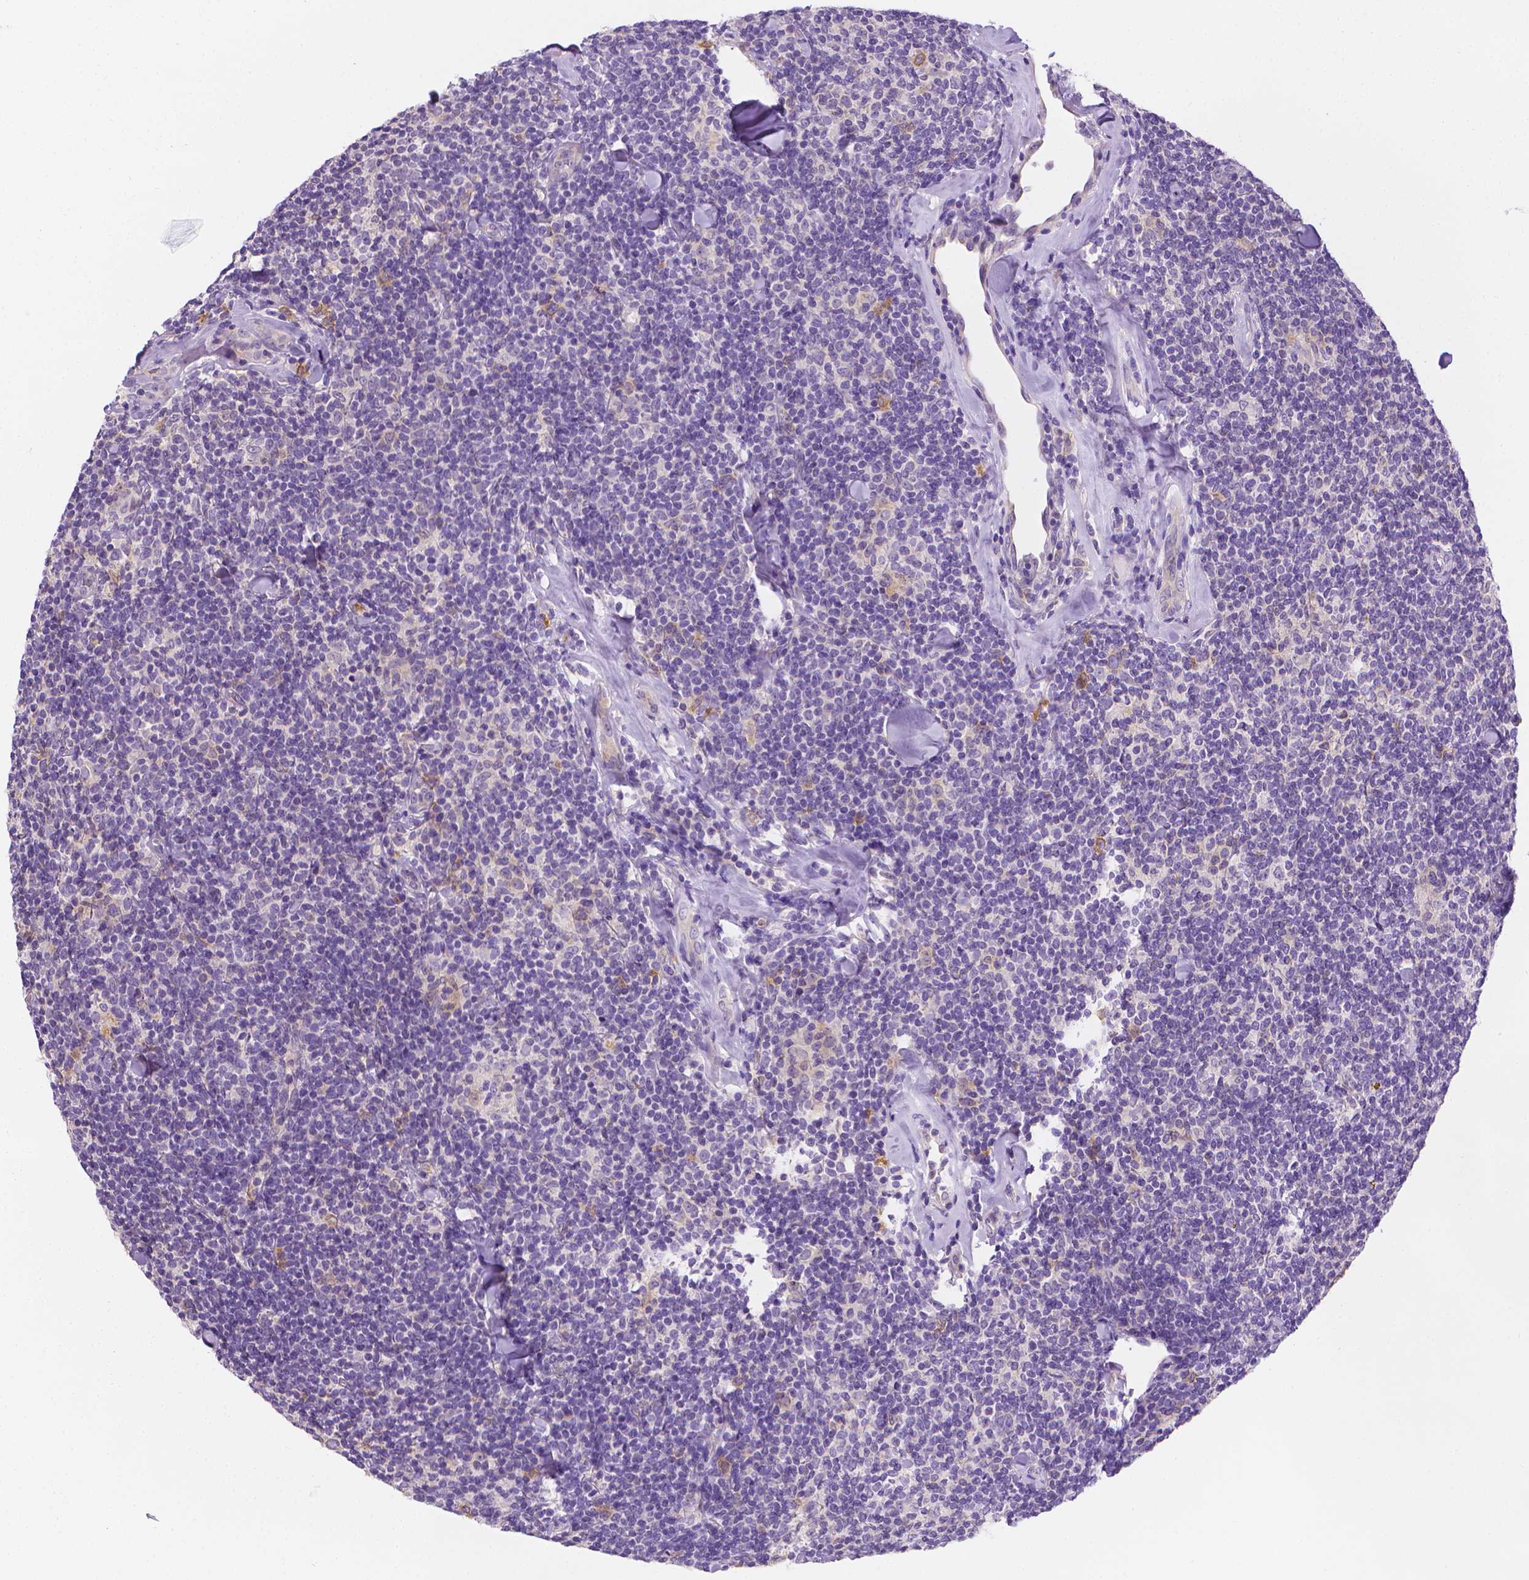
{"staining": {"intensity": "negative", "quantity": "none", "location": "none"}, "tissue": "lymphoma", "cell_type": "Tumor cells", "image_type": "cancer", "snomed": [{"axis": "morphology", "description": "Malignant lymphoma, non-Hodgkin's type, Low grade"}, {"axis": "topography", "description": "Lymph node"}], "caption": "Immunohistochemical staining of human malignant lymphoma, non-Hodgkin's type (low-grade) reveals no significant staining in tumor cells.", "gene": "FASN", "patient": {"sex": "female", "age": 56}}